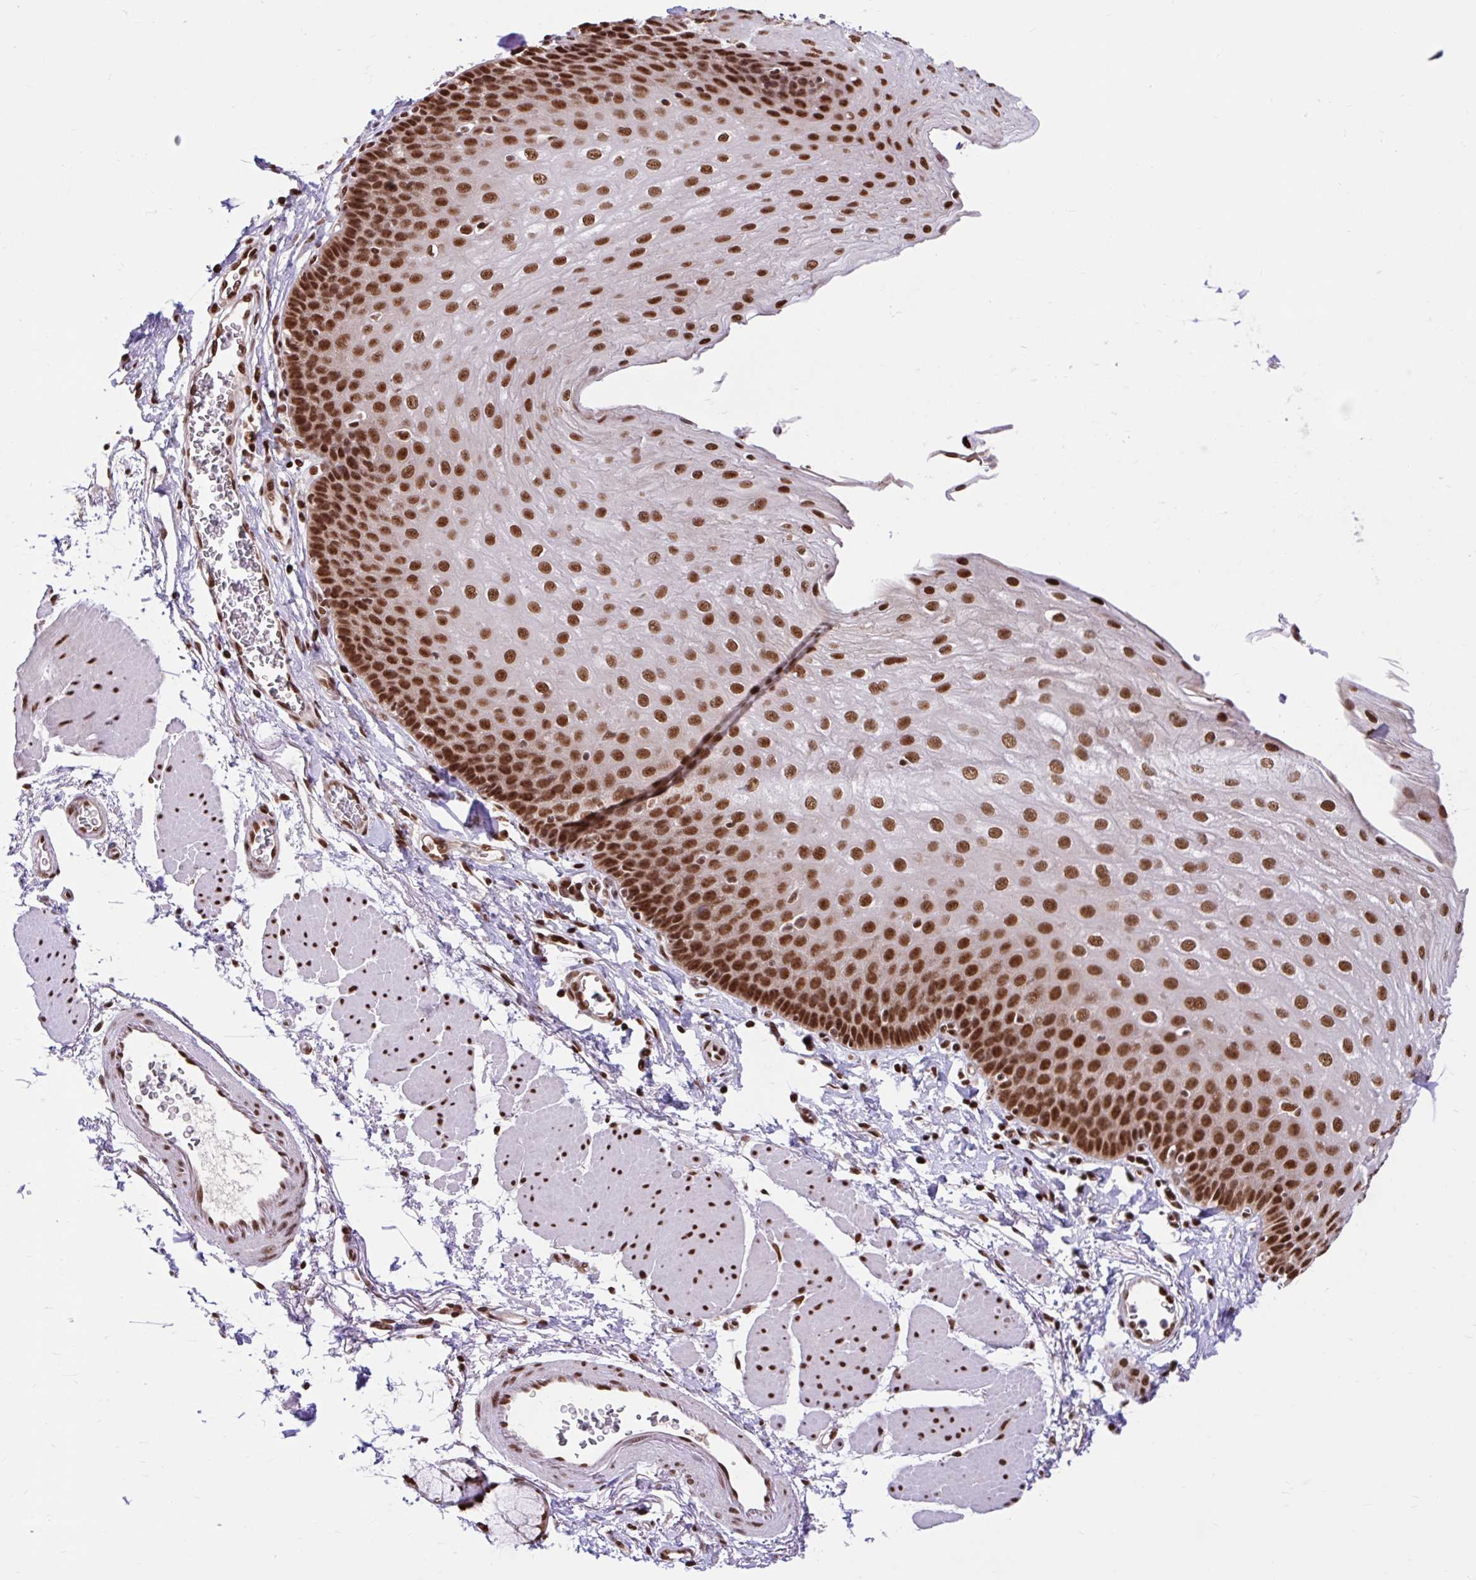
{"staining": {"intensity": "strong", "quantity": ">75%", "location": "nuclear"}, "tissue": "esophagus", "cell_type": "Squamous epithelial cells", "image_type": "normal", "snomed": [{"axis": "morphology", "description": "Normal tissue, NOS"}, {"axis": "topography", "description": "Esophagus"}], "caption": "This image shows normal esophagus stained with immunohistochemistry (IHC) to label a protein in brown. The nuclear of squamous epithelial cells show strong positivity for the protein. Nuclei are counter-stained blue.", "gene": "ABCA9", "patient": {"sex": "female", "age": 81}}